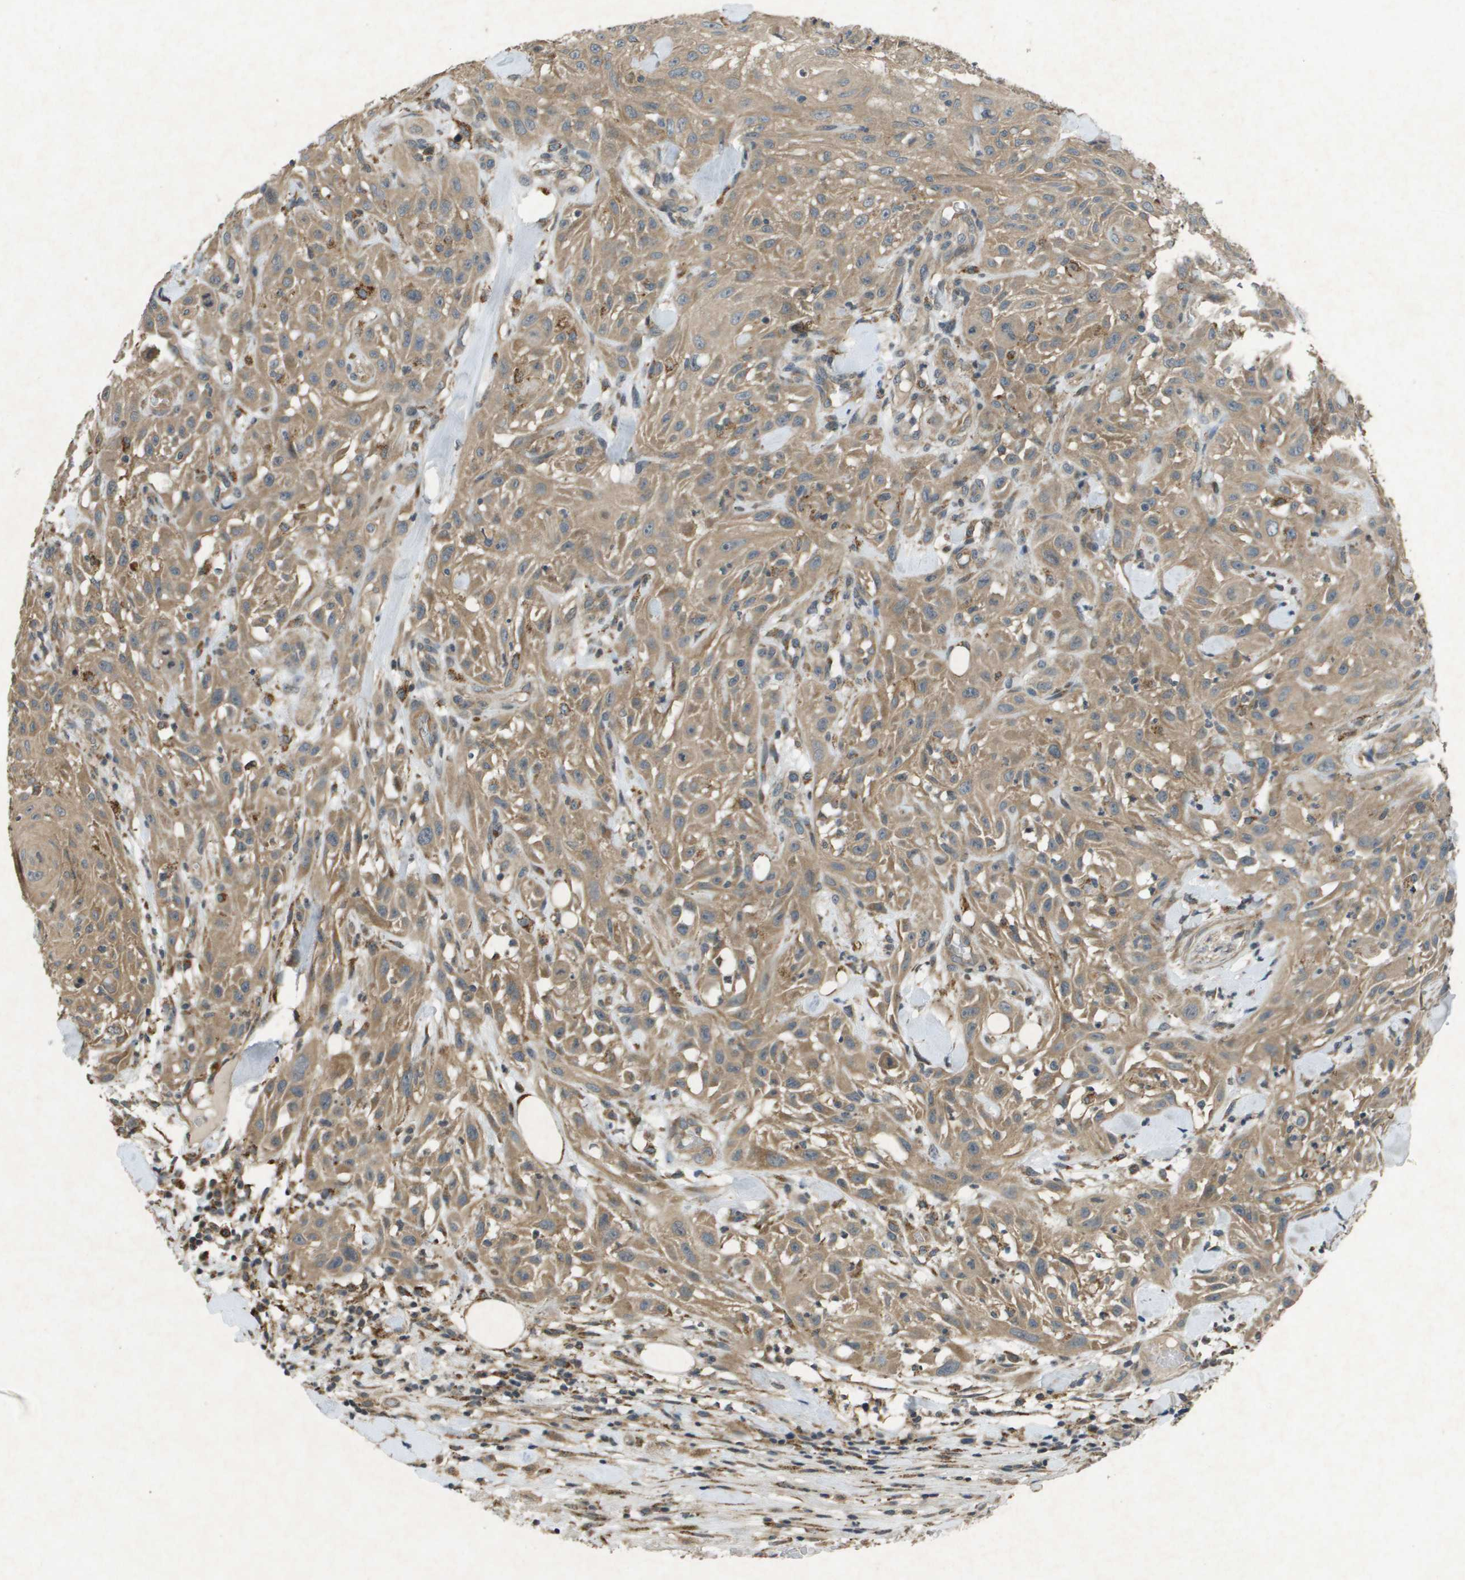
{"staining": {"intensity": "moderate", "quantity": ">75%", "location": "cytoplasmic/membranous"}, "tissue": "skin cancer", "cell_type": "Tumor cells", "image_type": "cancer", "snomed": [{"axis": "morphology", "description": "Squamous cell carcinoma, NOS"}, {"axis": "topography", "description": "Skin"}], "caption": "Skin cancer (squamous cell carcinoma) tissue reveals moderate cytoplasmic/membranous staining in about >75% of tumor cells The staining was performed using DAB (3,3'-diaminobenzidine) to visualize the protein expression in brown, while the nuclei were stained in blue with hematoxylin (Magnification: 20x).", "gene": "CDKN2C", "patient": {"sex": "male", "age": 75}}